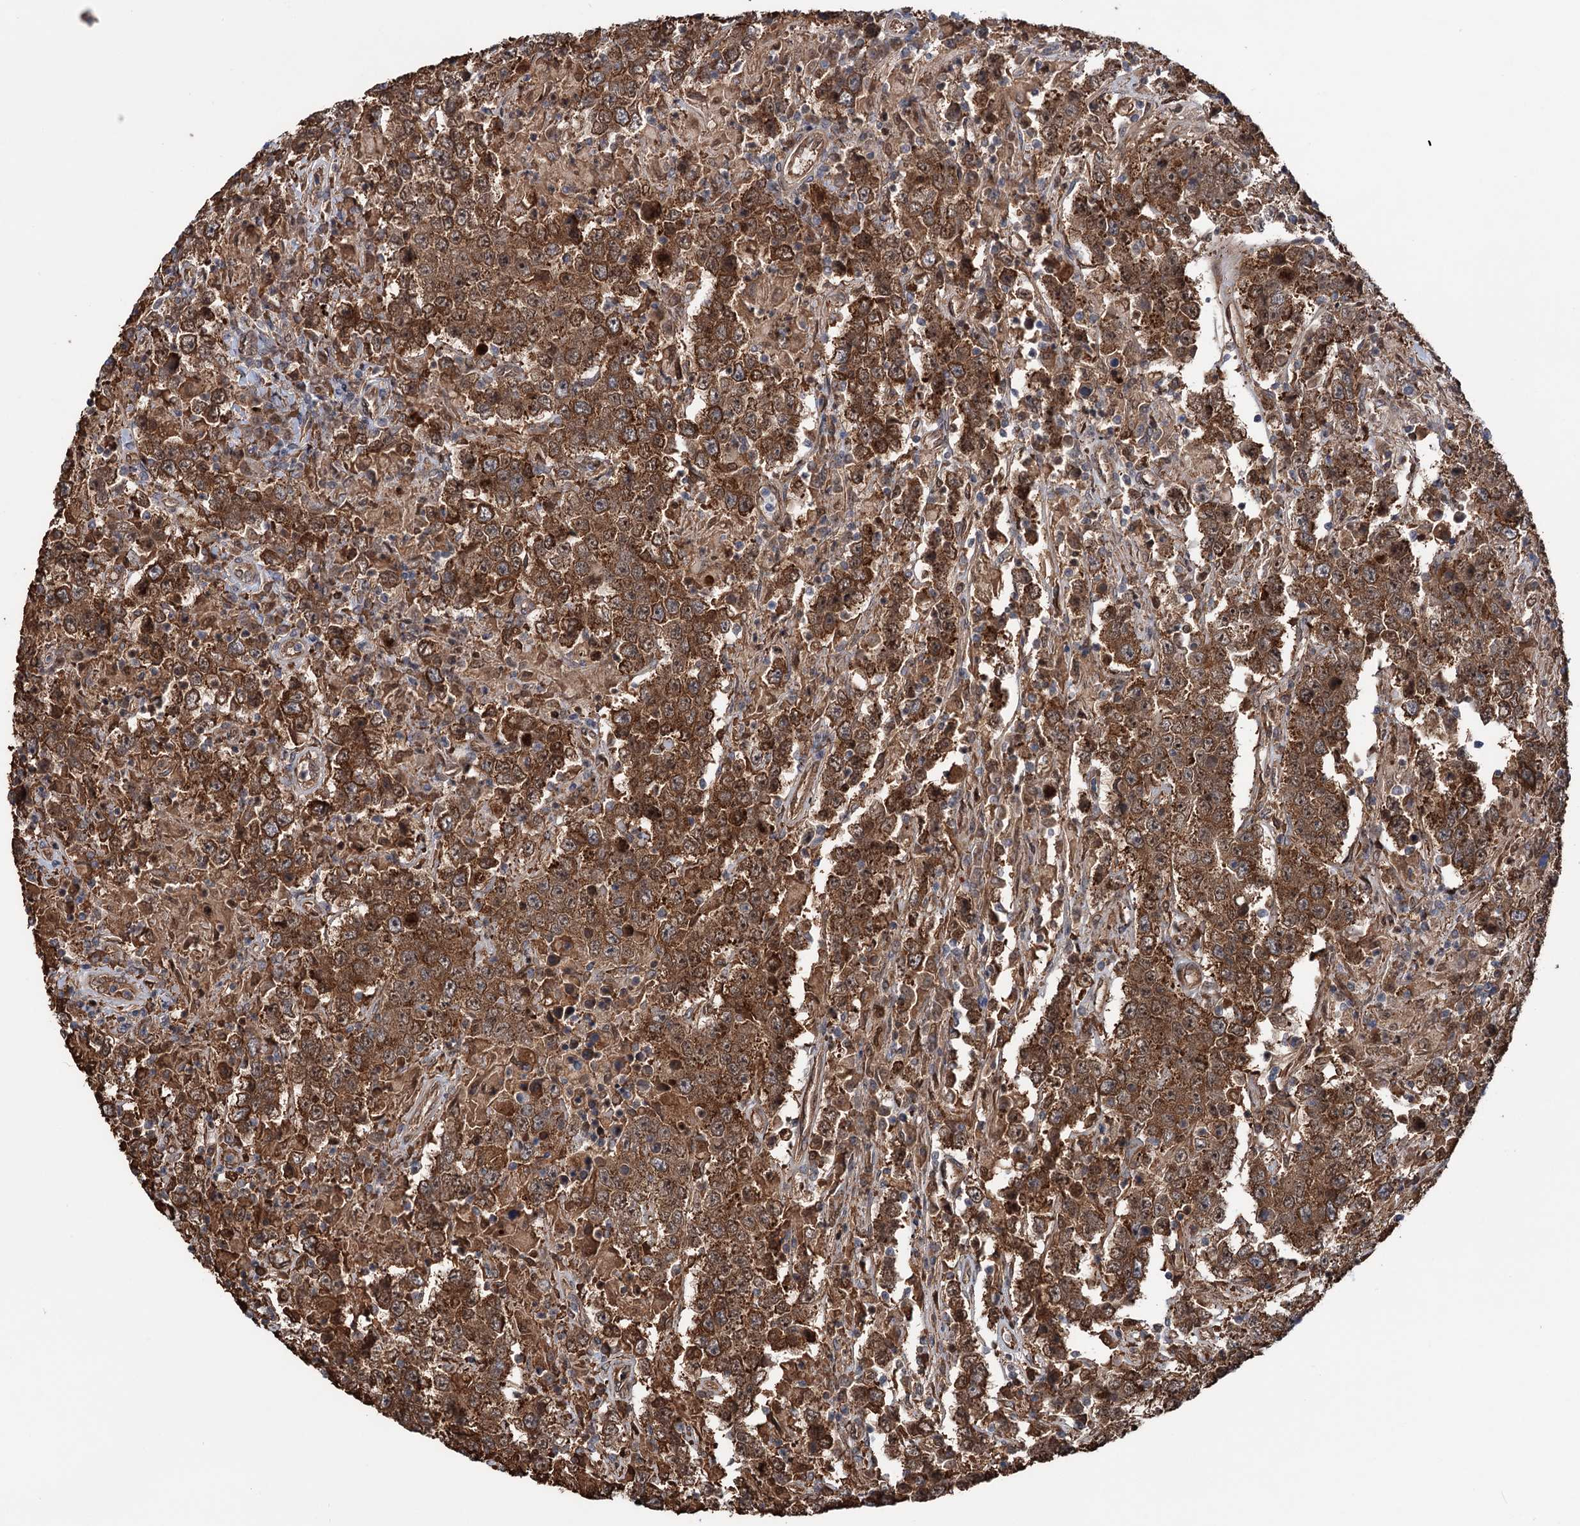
{"staining": {"intensity": "strong", "quantity": ">75%", "location": "cytoplasmic/membranous"}, "tissue": "testis cancer", "cell_type": "Tumor cells", "image_type": "cancer", "snomed": [{"axis": "morphology", "description": "Normal tissue, NOS"}, {"axis": "morphology", "description": "Urothelial carcinoma, High grade"}, {"axis": "morphology", "description": "Seminoma, NOS"}, {"axis": "morphology", "description": "Carcinoma, Embryonal, NOS"}, {"axis": "topography", "description": "Urinary bladder"}, {"axis": "topography", "description": "Testis"}], "caption": "Testis seminoma was stained to show a protein in brown. There is high levels of strong cytoplasmic/membranous staining in approximately >75% of tumor cells.", "gene": "NCAPD2", "patient": {"sex": "male", "age": 41}}